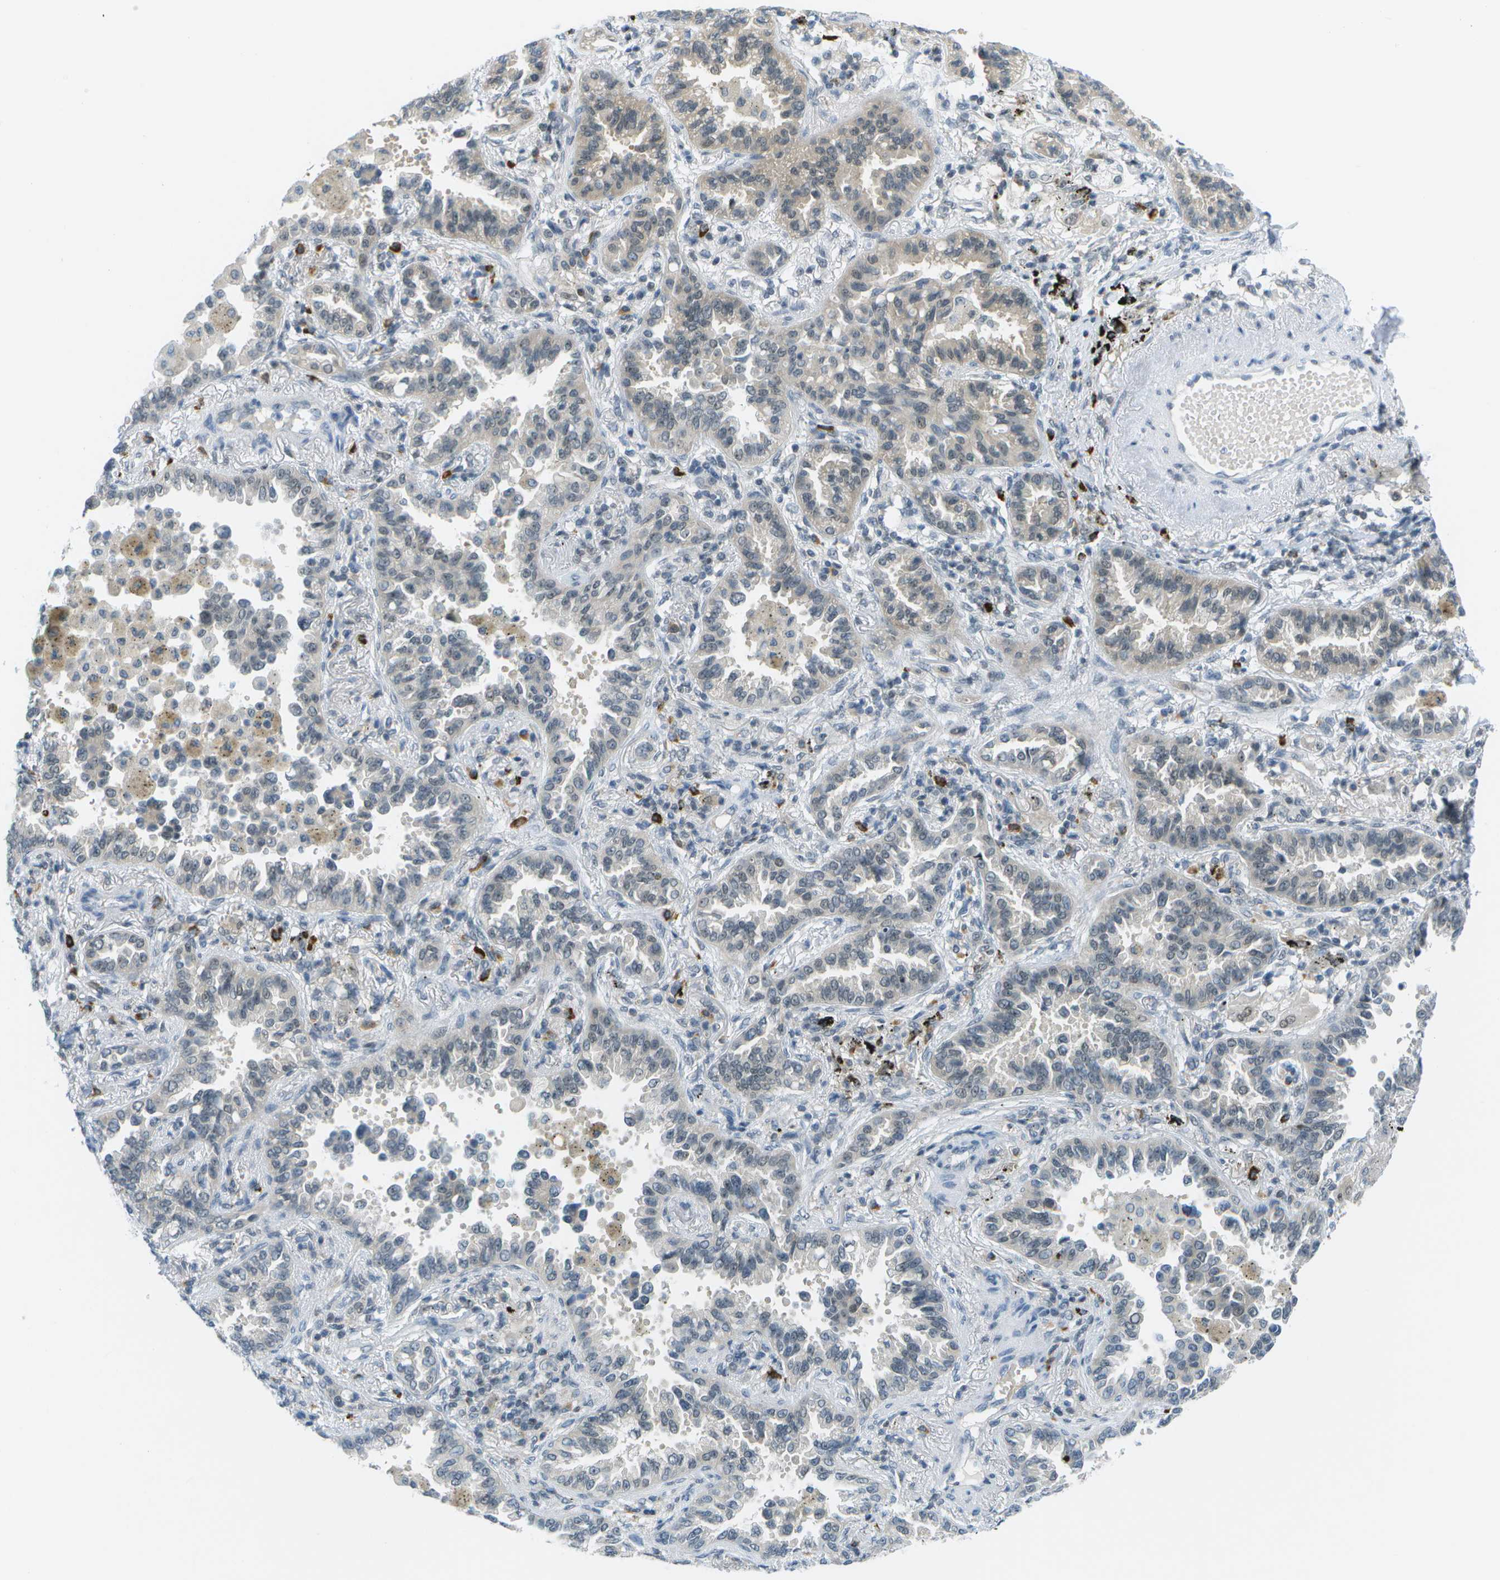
{"staining": {"intensity": "weak", "quantity": "<25%", "location": "cytoplasmic/membranous"}, "tissue": "lung cancer", "cell_type": "Tumor cells", "image_type": "cancer", "snomed": [{"axis": "morphology", "description": "Normal tissue, NOS"}, {"axis": "morphology", "description": "Adenocarcinoma, NOS"}, {"axis": "topography", "description": "Lung"}], "caption": "IHC of human lung adenocarcinoma exhibits no expression in tumor cells.", "gene": "PITHD1", "patient": {"sex": "male", "age": 59}}